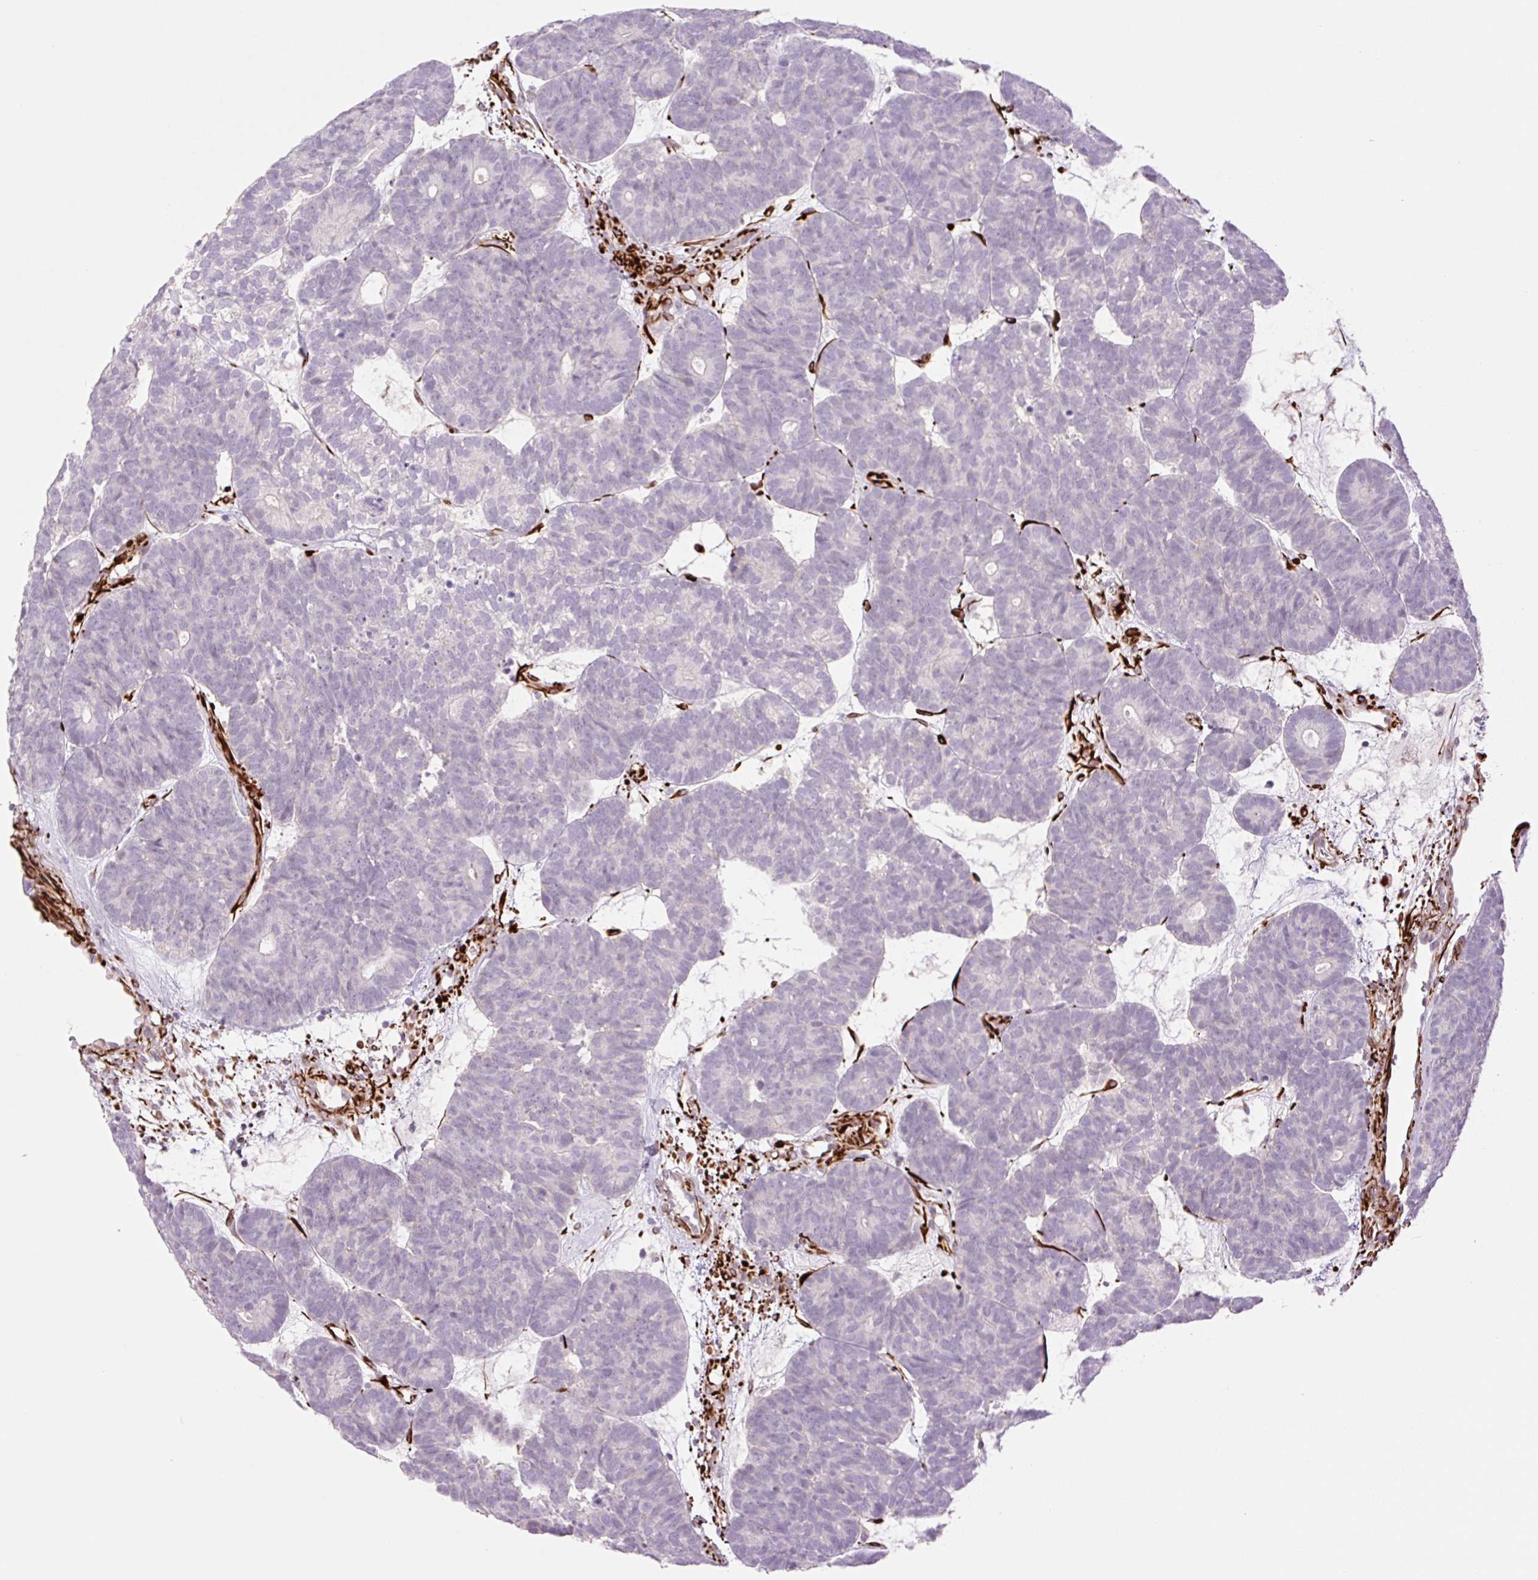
{"staining": {"intensity": "negative", "quantity": "none", "location": "none"}, "tissue": "head and neck cancer", "cell_type": "Tumor cells", "image_type": "cancer", "snomed": [{"axis": "morphology", "description": "Adenocarcinoma, NOS"}, {"axis": "topography", "description": "Head-Neck"}], "caption": "Immunohistochemistry (IHC) of head and neck adenocarcinoma shows no positivity in tumor cells. Nuclei are stained in blue.", "gene": "ZFYVE21", "patient": {"sex": "female", "age": 81}}